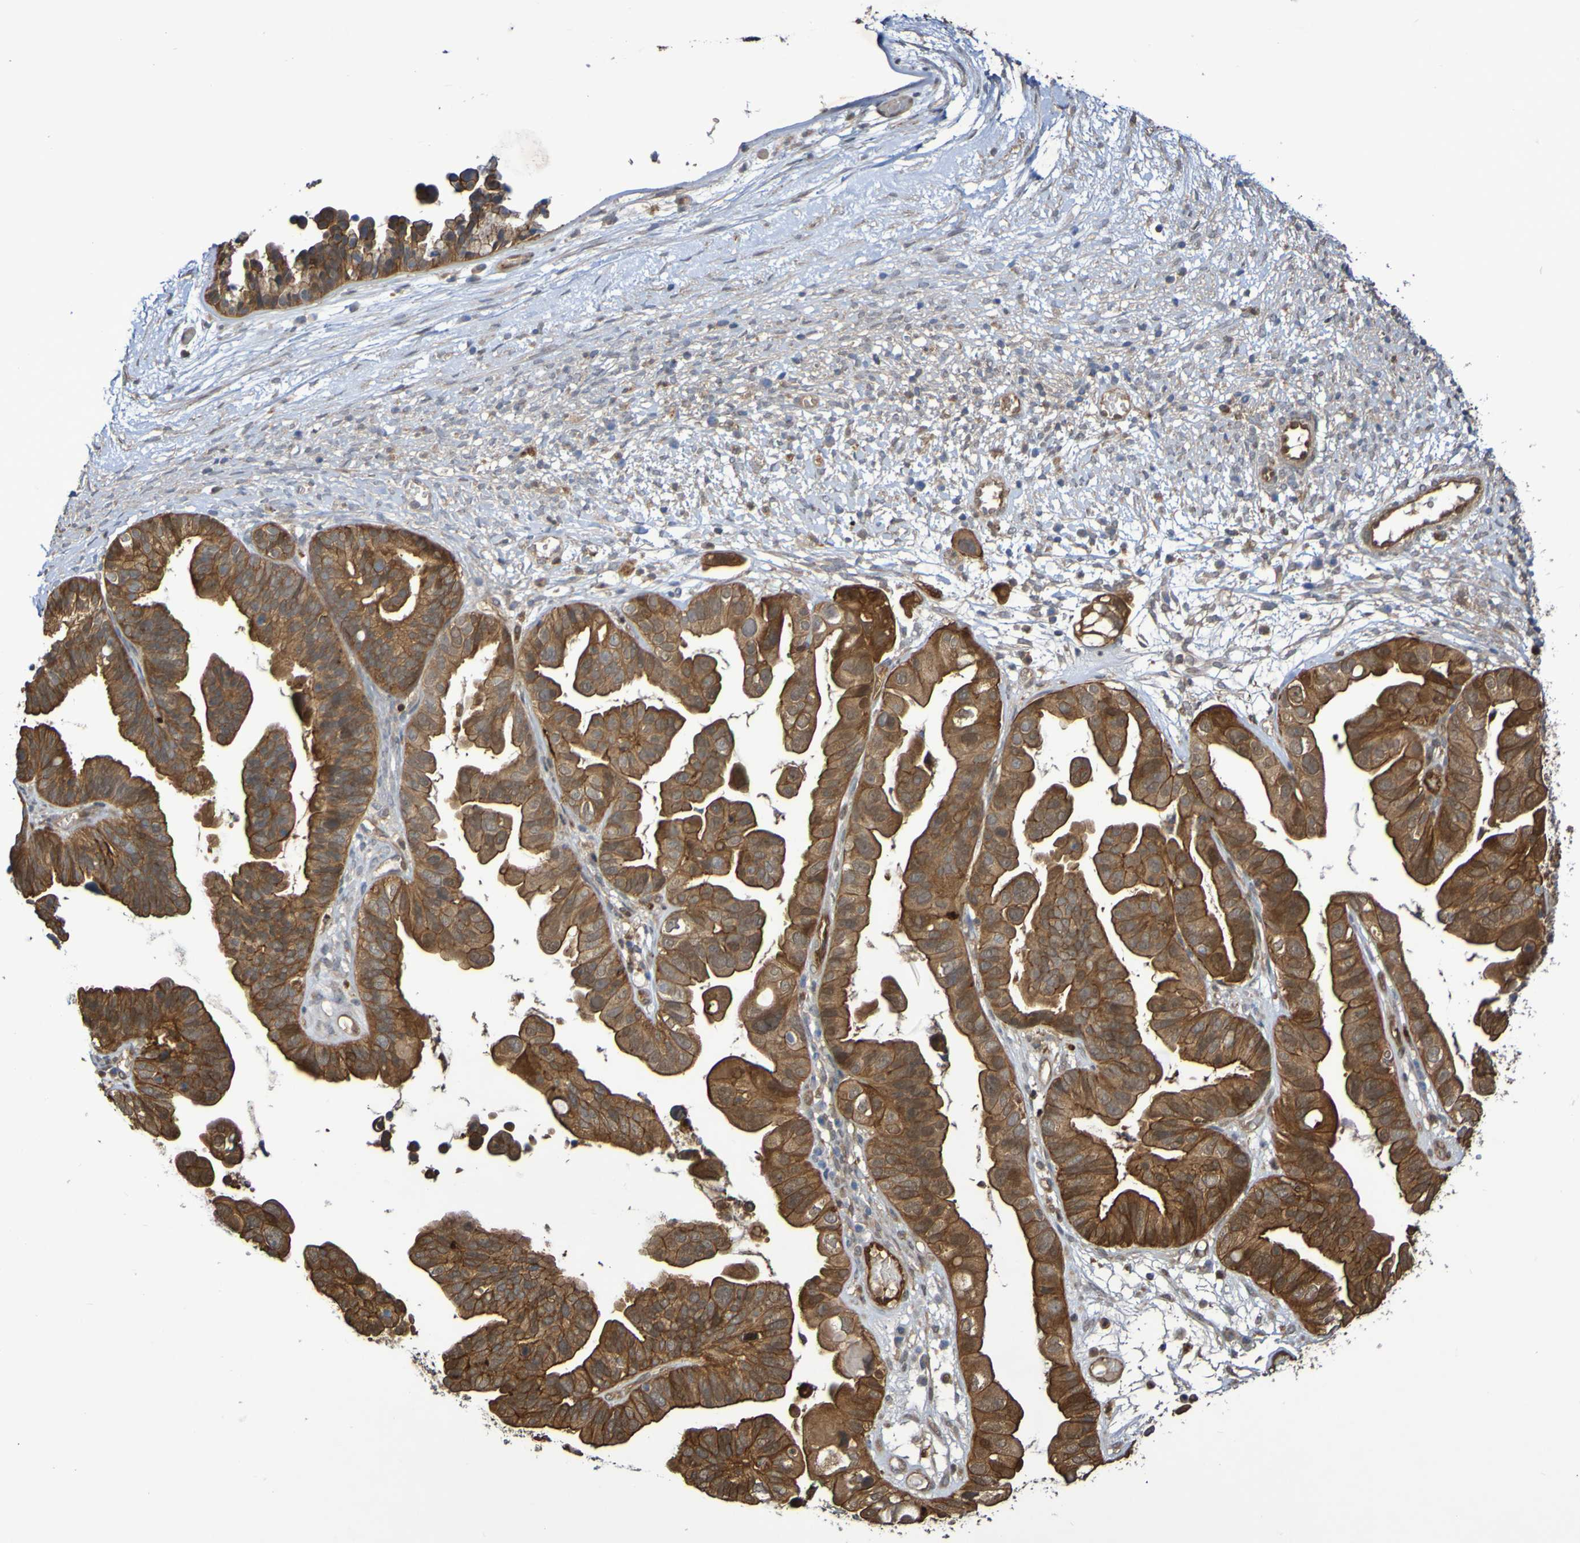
{"staining": {"intensity": "strong", "quantity": ">75%", "location": "cytoplasmic/membranous"}, "tissue": "ovarian cancer", "cell_type": "Tumor cells", "image_type": "cancer", "snomed": [{"axis": "morphology", "description": "Cystadenocarcinoma, serous, NOS"}, {"axis": "topography", "description": "Ovary"}], "caption": "Immunohistochemistry (DAB (3,3'-diaminobenzidine)) staining of serous cystadenocarcinoma (ovarian) shows strong cytoplasmic/membranous protein staining in approximately >75% of tumor cells. (DAB IHC with brightfield microscopy, high magnification).", "gene": "SERPINB6", "patient": {"sex": "female", "age": 56}}